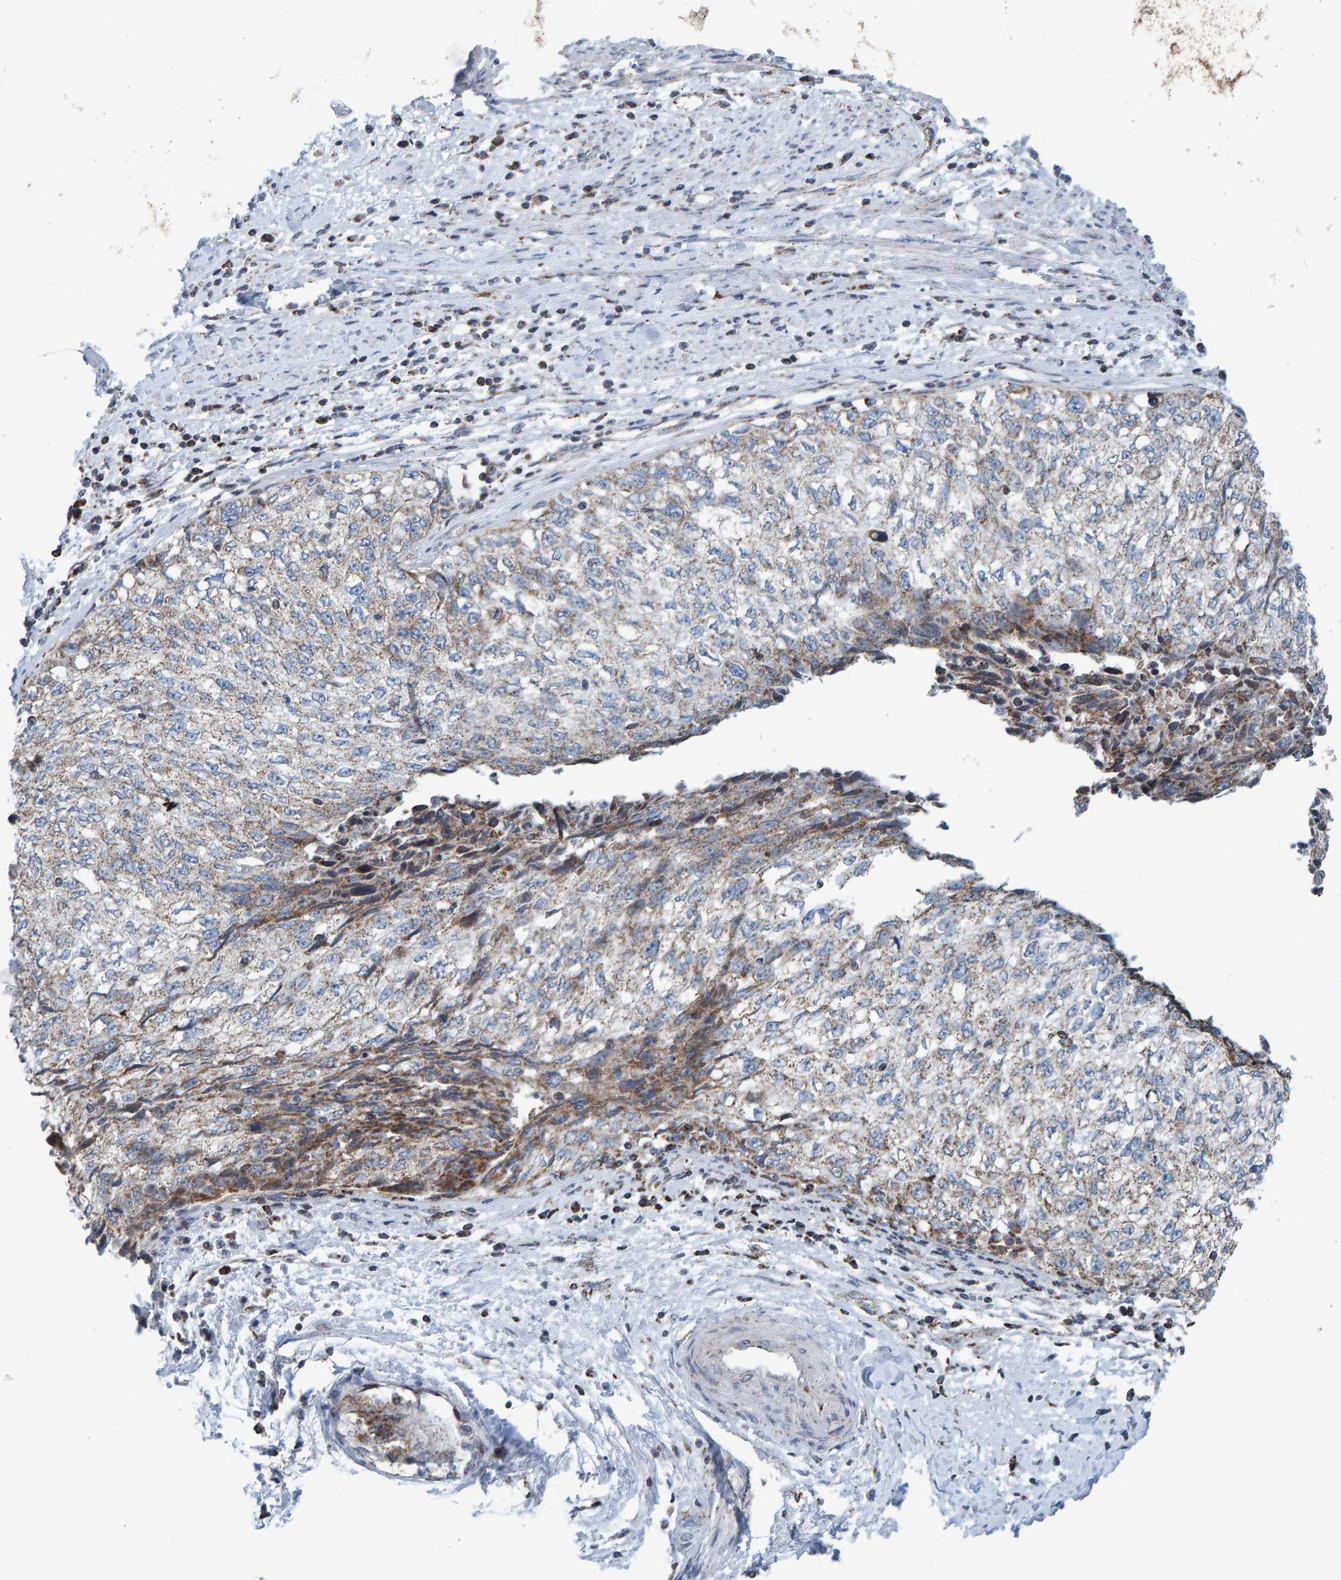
{"staining": {"intensity": "moderate", "quantity": "25%-75%", "location": "cytoplasmic/membranous"}, "tissue": "cervical cancer", "cell_type": "Tumor cells", "image_type": "cancer", "snomed": [{"axis": "morphology", "description": "Squamous cell carcinoma, NOS"}, {"axis": "topography", "description": "Cervix"}], "caption": "IHC histopathology image of human cervical squamous cell carcinoma stained for a protein (brown), which shows medium levels of moderate cytoplasmic/membranous expression in approximately 25%-75% of tumor cells.", "gene": "ZNF48", "patient": {"sex": "female", "age": 57}}